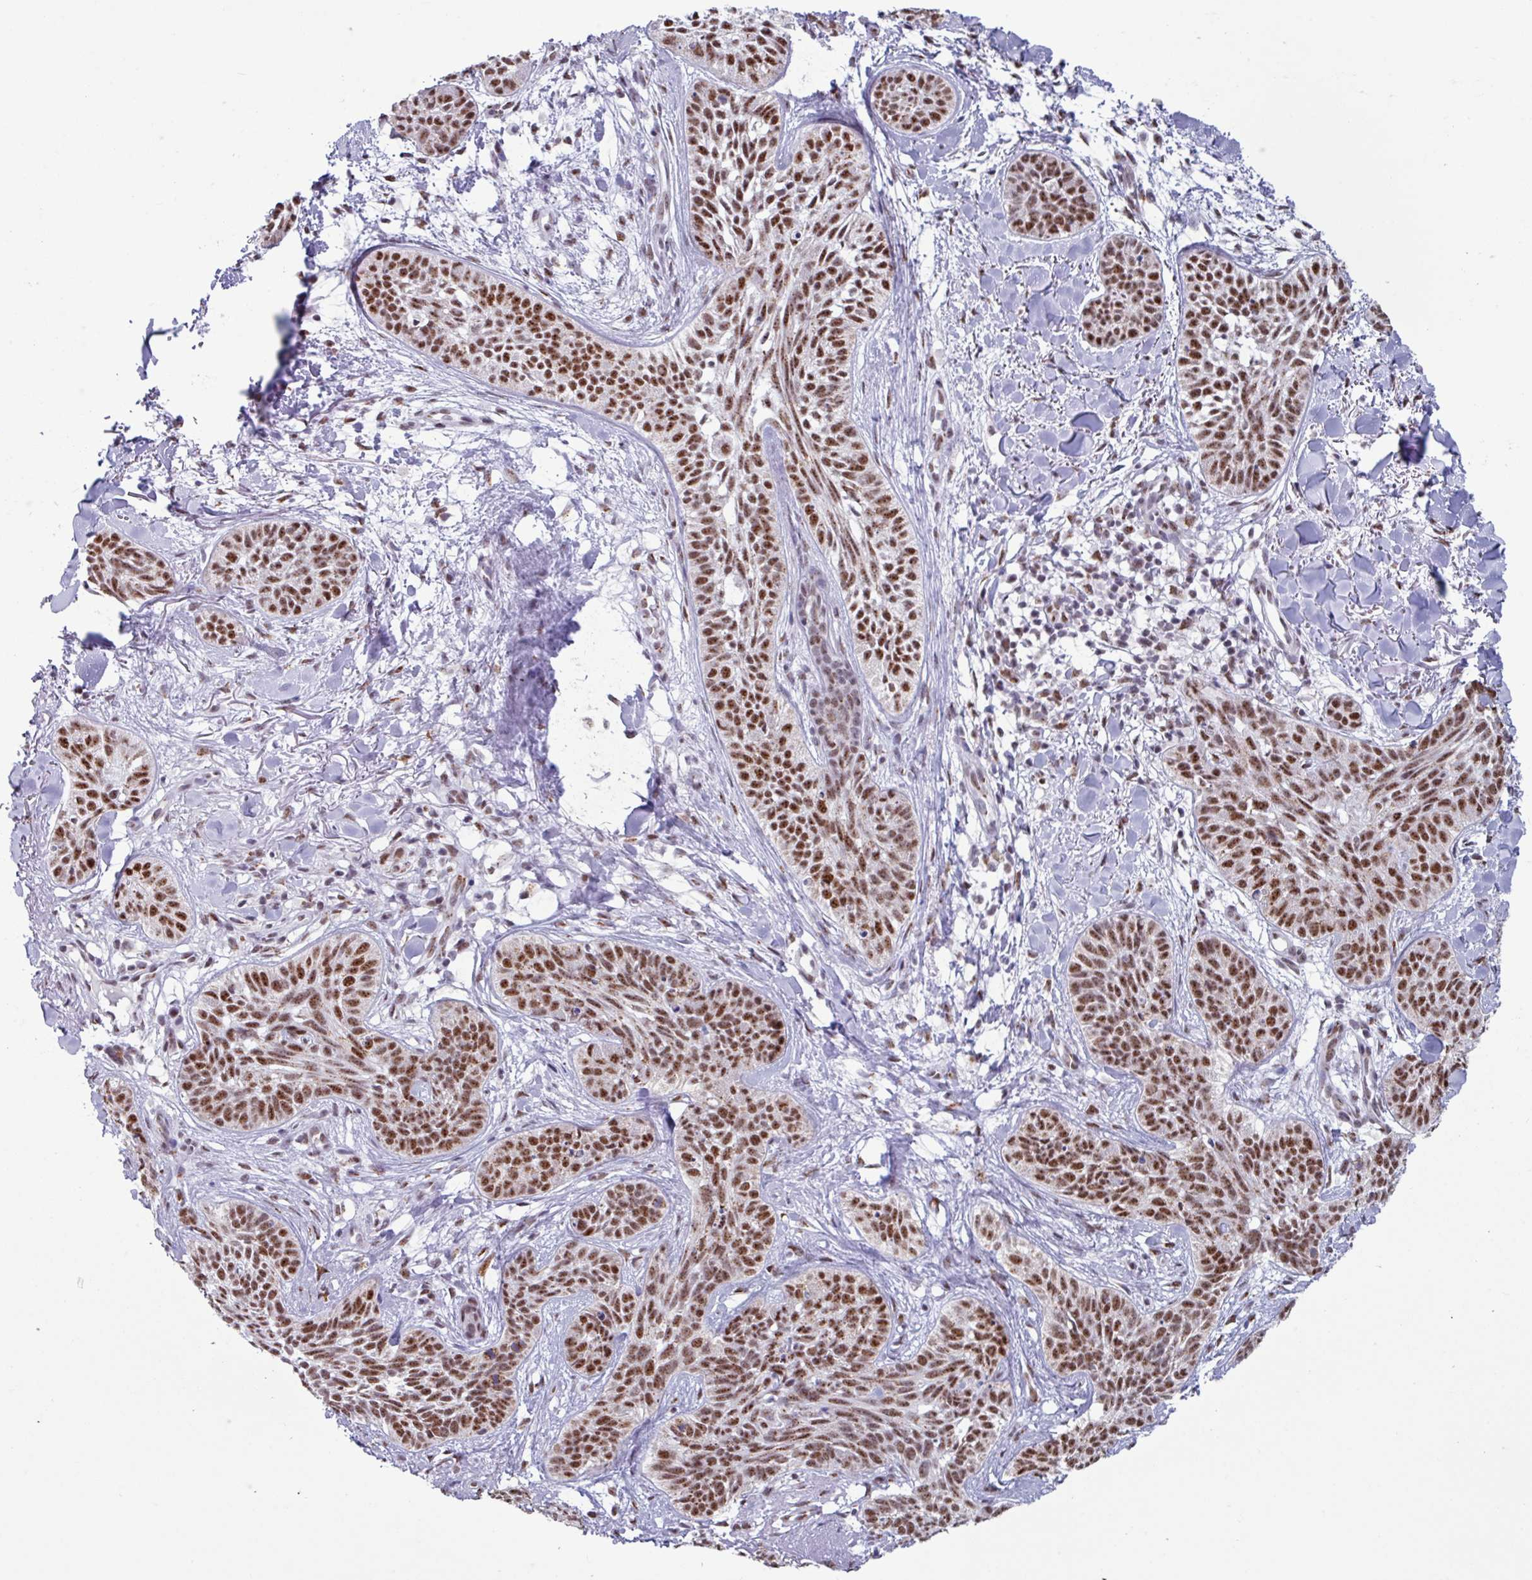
{"staining": {"intensity": "moderate", "quantity": ">75%", "location": "nuclear"}, "tissue": "skin cancer", "cell_type": "Tumor cells", "image_type": "cancer", "snomed": [{"axis": "morphology", "description": "Basal cell carcinoma"}, {"axis": "topography", "description": "Skin"}], "caption": "The histopathology image exhibits staining of skin cancer (basal cell carcinoma), revealing moderate nuclear protein expression (brown color) within tumor cells. The staining was performed using DAB, with brown indicating positive protein expression. Nuclei are stained blue with hematoxylin.", "gene": "PUF60", "patient": {"sex": "male", "age": 52}}